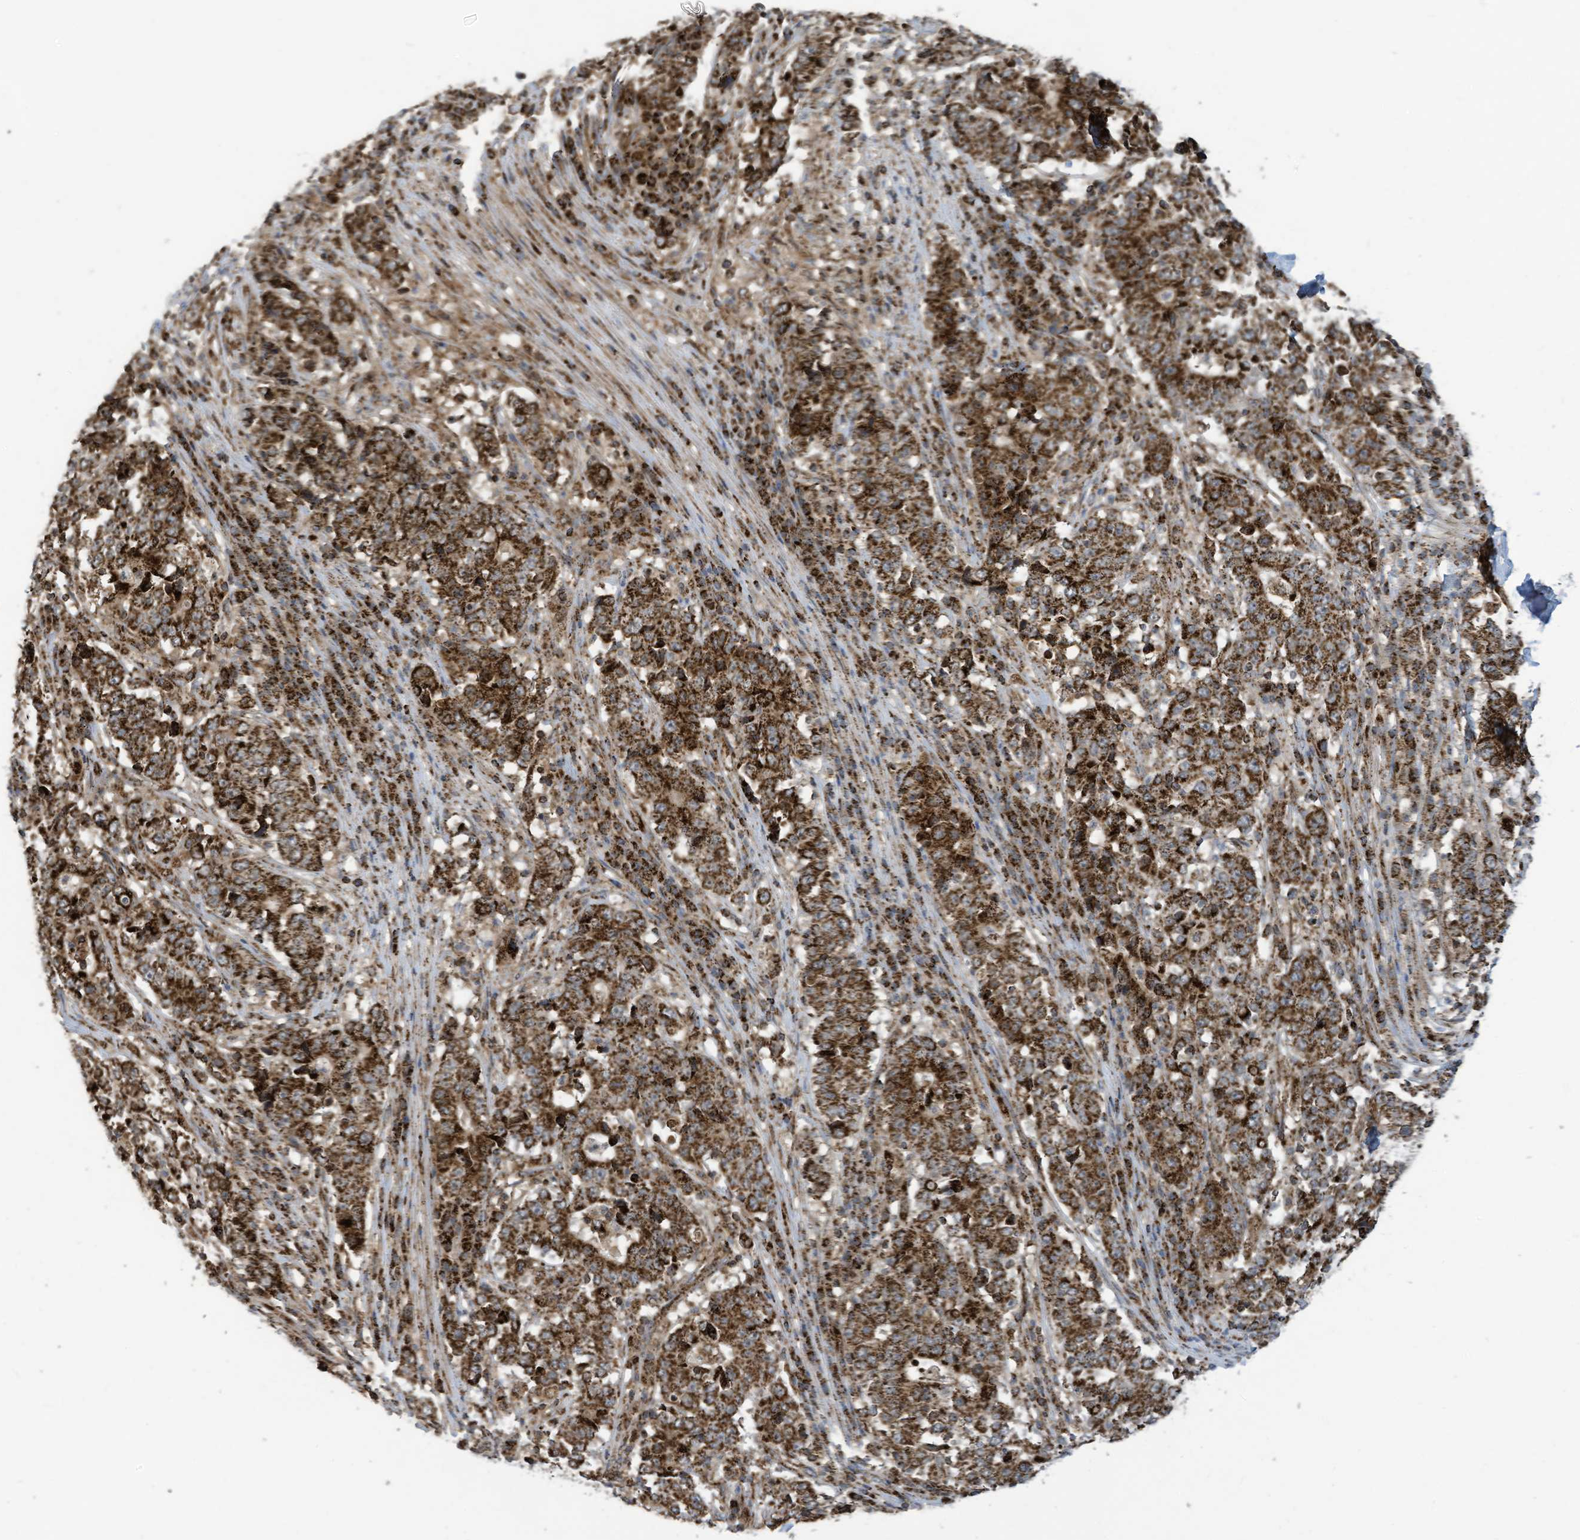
{"staining": {"intensity": "strong", "quantity": ">75%", "location": "cytoplasmic/membranous"}, "tissue": "stomach cancer", "cell_type": "Tumor cells", "image_type": "cancer", "snomed": [{"axis": "morphology", "description": "Adenocarcinoma, NOS"}, {"axis": "topography", "description": "Stomach"}], "caption": "A brown stain highlights strong cytoplasmic/membranous positivity of a protein in human stomach cancer tumor cells.", "gene": "COX10", "patient": {"sex": "male", "age": 59}}